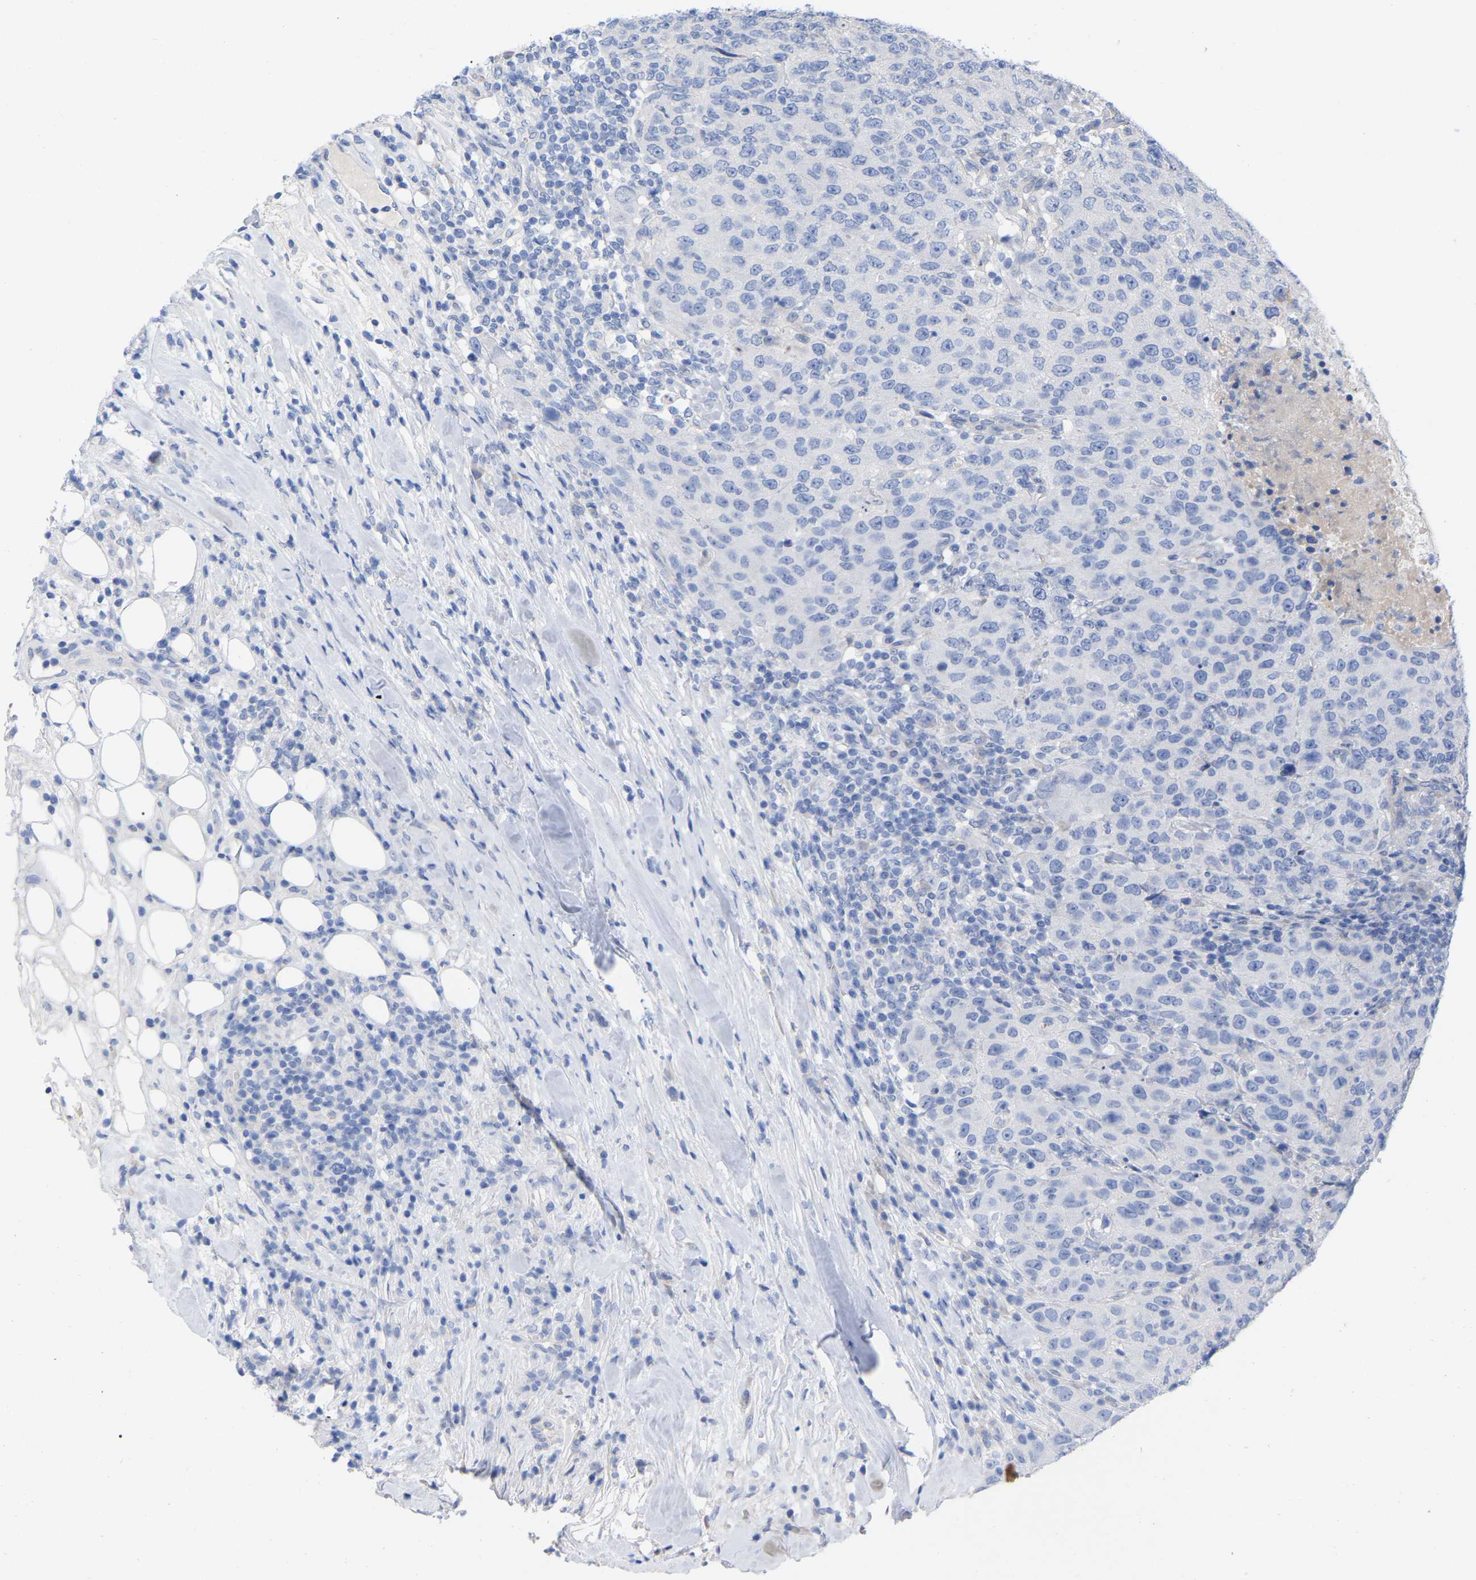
{"staining": {"intensity": "negative", "quantity": "none", "location": "none"}, "tissue": "breast cancer", "cell_type": "Tumor cells", "image_type": "cancer", "snomed": [{"axis": "morphology", "description": "Duct carcinoma"}, {"axis": "topography", "description": "Breast"}], "caption": "Immunohistochemistry photomicrograph of neoplastic tissue: breast cancer stained with DAB exhibits no significant protein expression in tumor cells.", "gene": "HAPLN1", "patient": {"sex": "female", "age": 37}}